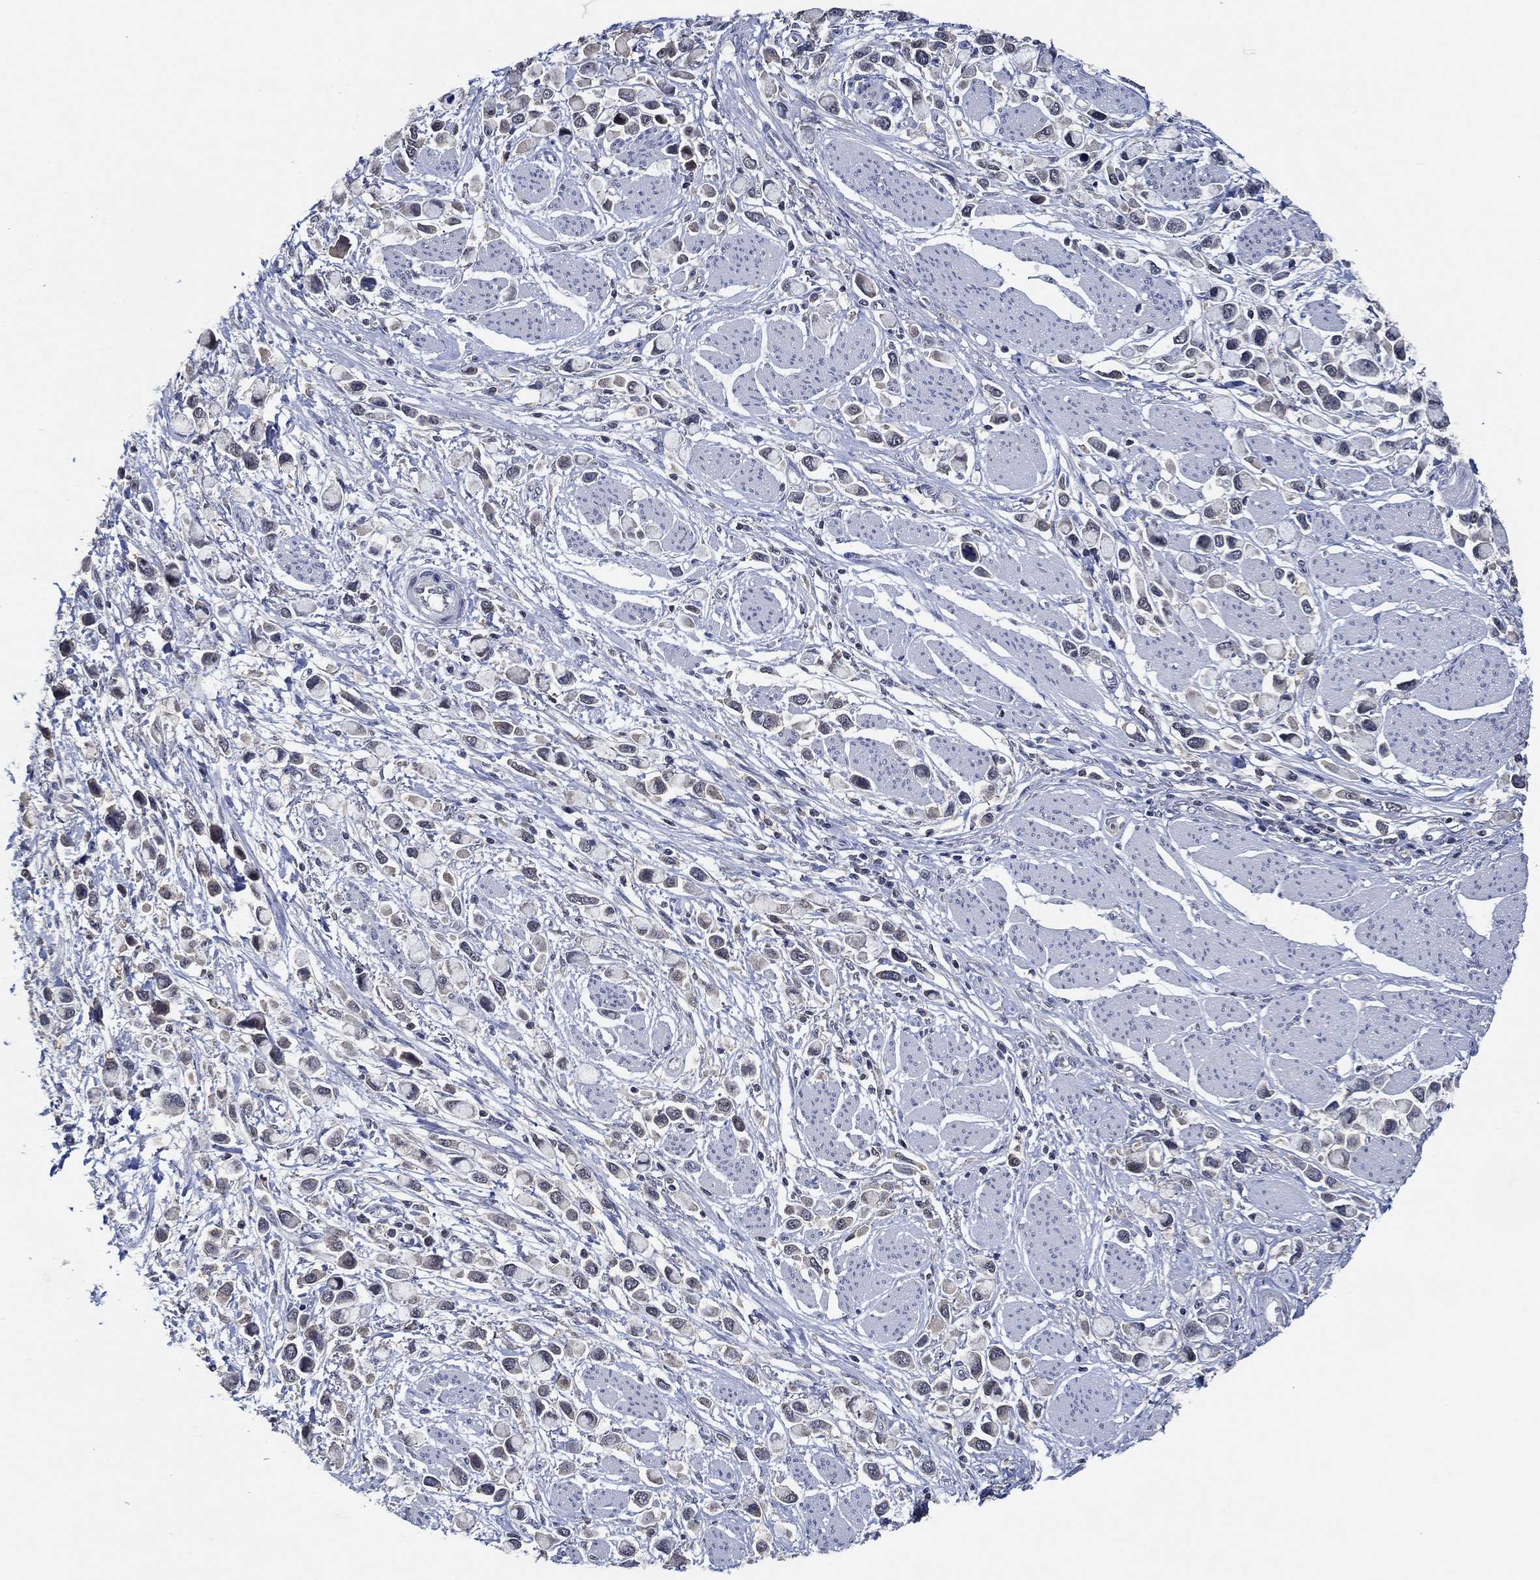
{"staining": {"intensity": "weak", "quantity": "<25%", "location": "cytoplasmic/membranous"}, "tissue": "stomach cancer", "cell_type": "Tumor cells", "image_type": "cancer", "snomed": [{"axis": "morphology", "description": "Adenocarcinoma, NOS"}, {"axis": "topography", "description": "Stomach"}], "caption": "There is no significant expression in tumor cells of stomach cancer (adenocarcinoma).", "gene": "DACT1", "patient": {"sex": "female", "age": 81}}